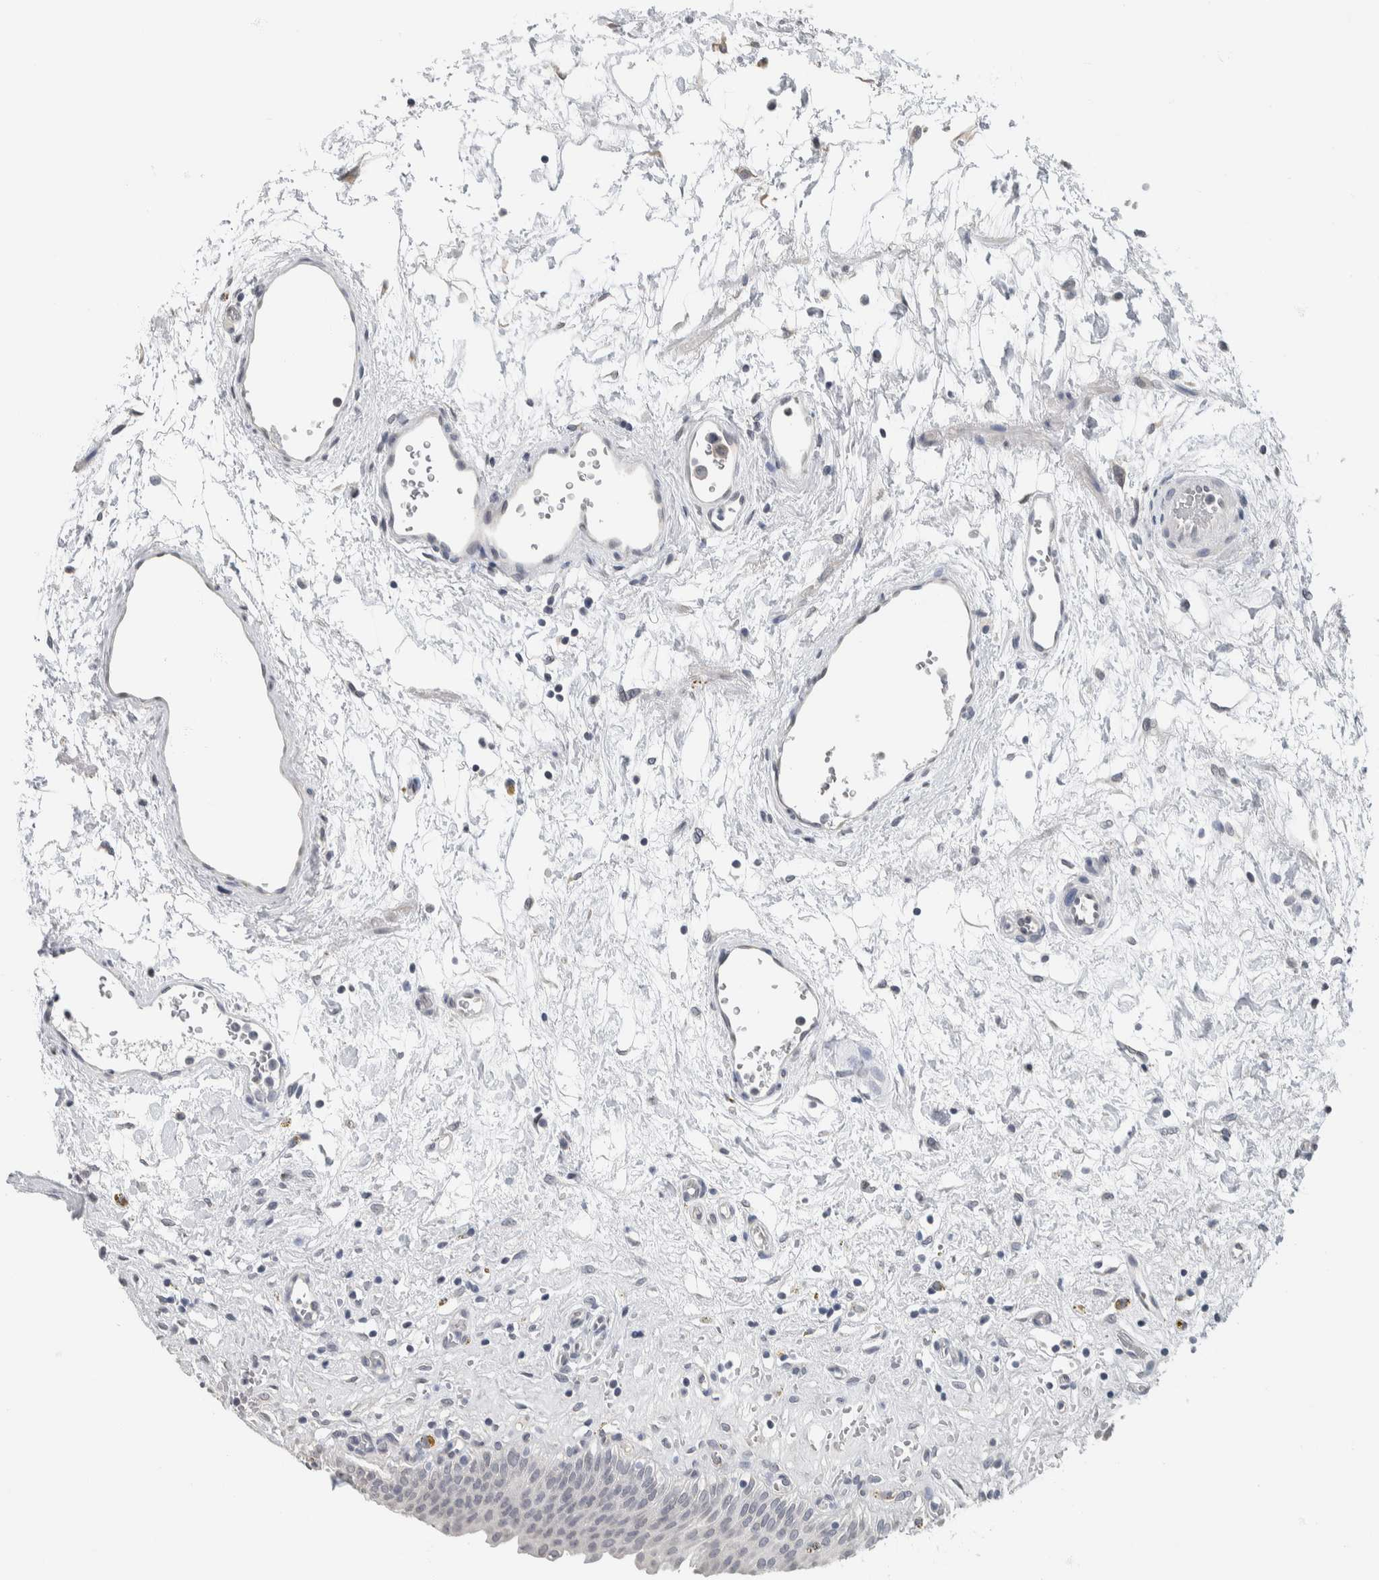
{"staining": {"intensity": "negative", "quantity": "none", "location": "none"}, "tissue": "urinary bladder", "cell_type": "Urothelial cells", "image_type": "normal", "snomed": [{"axis": "morphology", "description": "Urothelial carcinoma, High grade"}, {"axis": "topography", "description": "Urinary bladder"}], "caption": "The image displays no staining of urothelial cells in unremarkable urinary bladder.", "gene": "NEFM", "patient": {"sex": "male", "age": 46}}